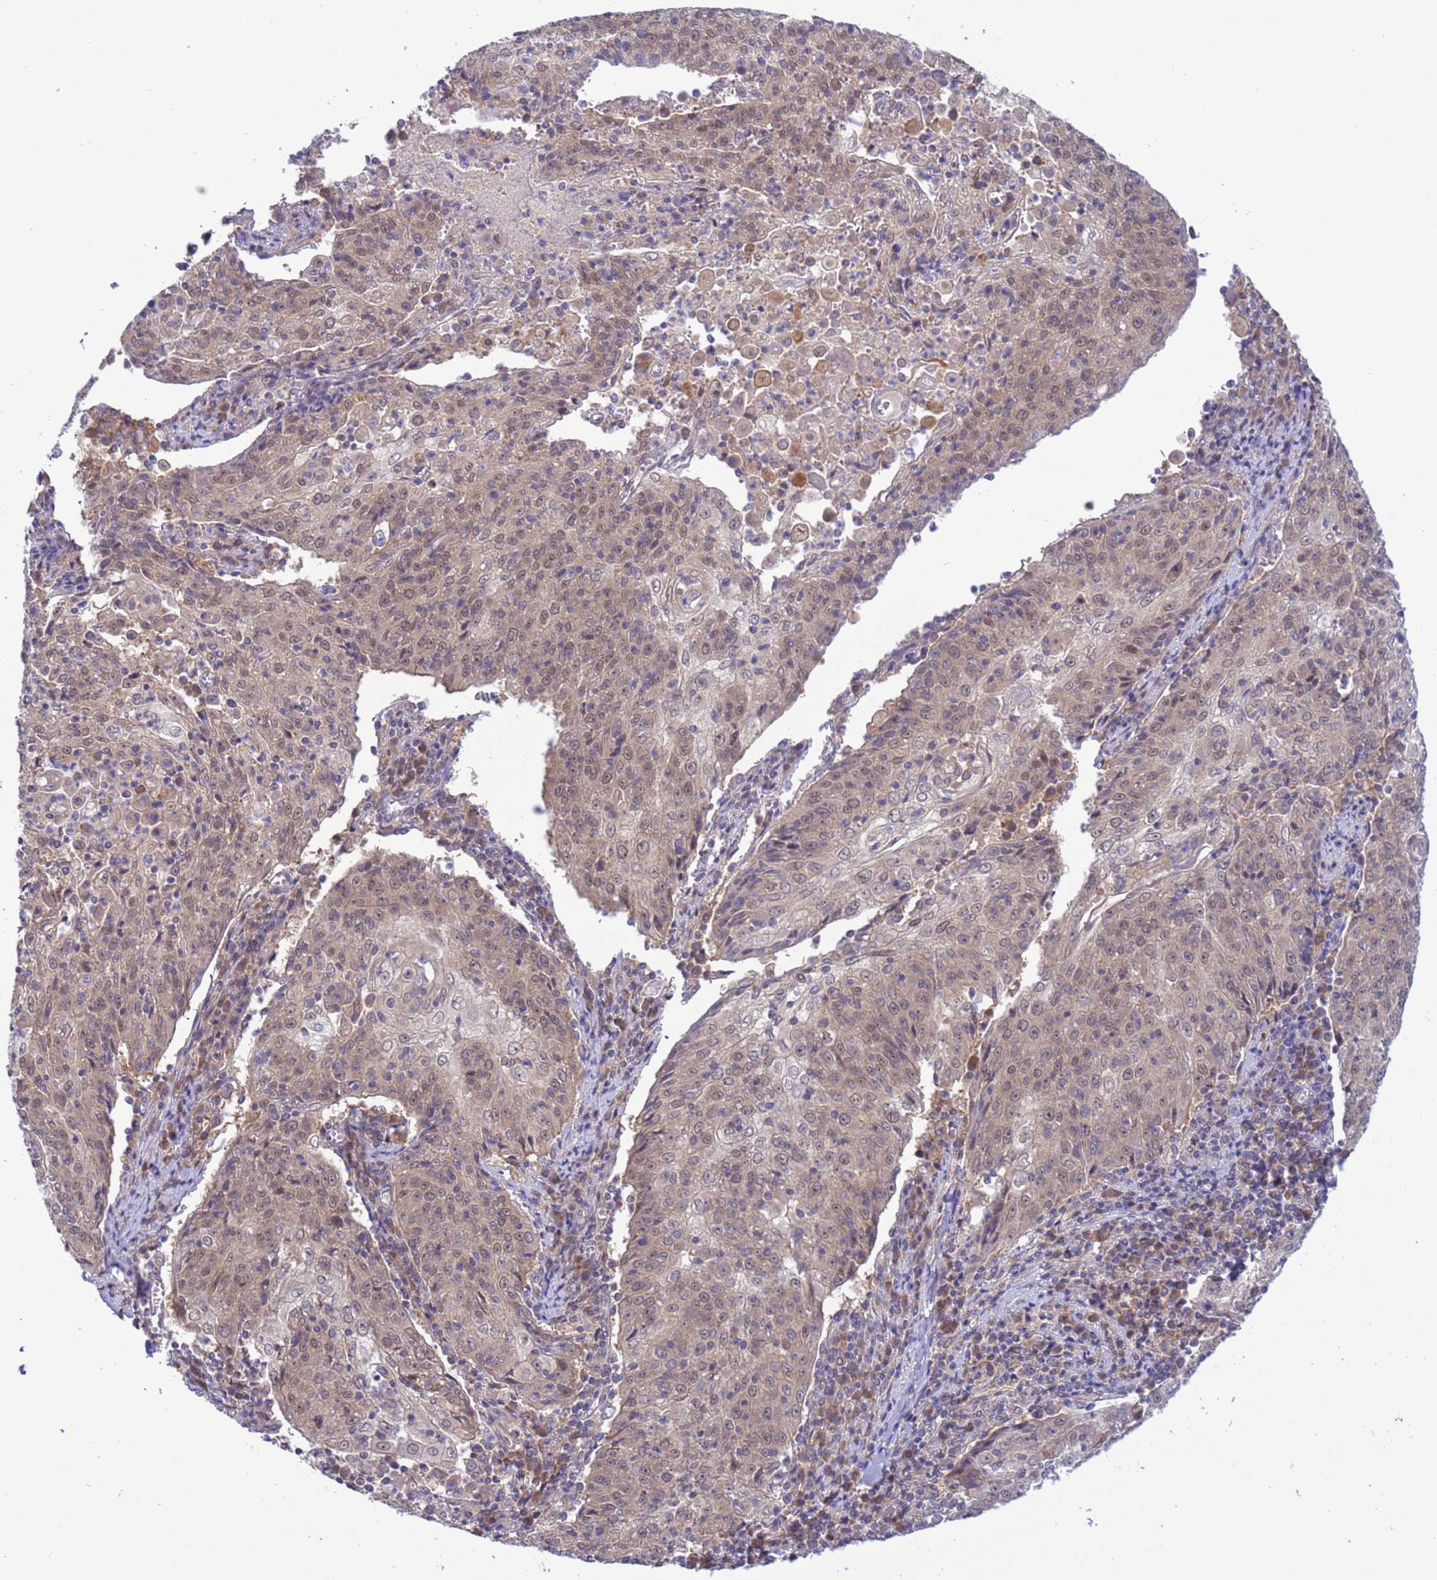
{"staining": {"intensity": "weak", "quantity": ">75%", "location": "cytoplasmic/membranous,nuclear"}, "tissue": "cervical cancer", "cell_type": "Tumor cells", "image_type": "cancer", "snomed": [{"axis": "morphology", "description": "Squamous cell carcinoma, NOS"}, {"axis": "topography", "description": "Cervix"}], "caption": "Cervical cancer stained with immunohistochemistry (IHC) demonstrates weak cytoplasmic/membranous and nuclear positivity in approximately >75% of tumor cells.", "gene": "ZNF461", "patient": {"sex": "female", "age": 48}}